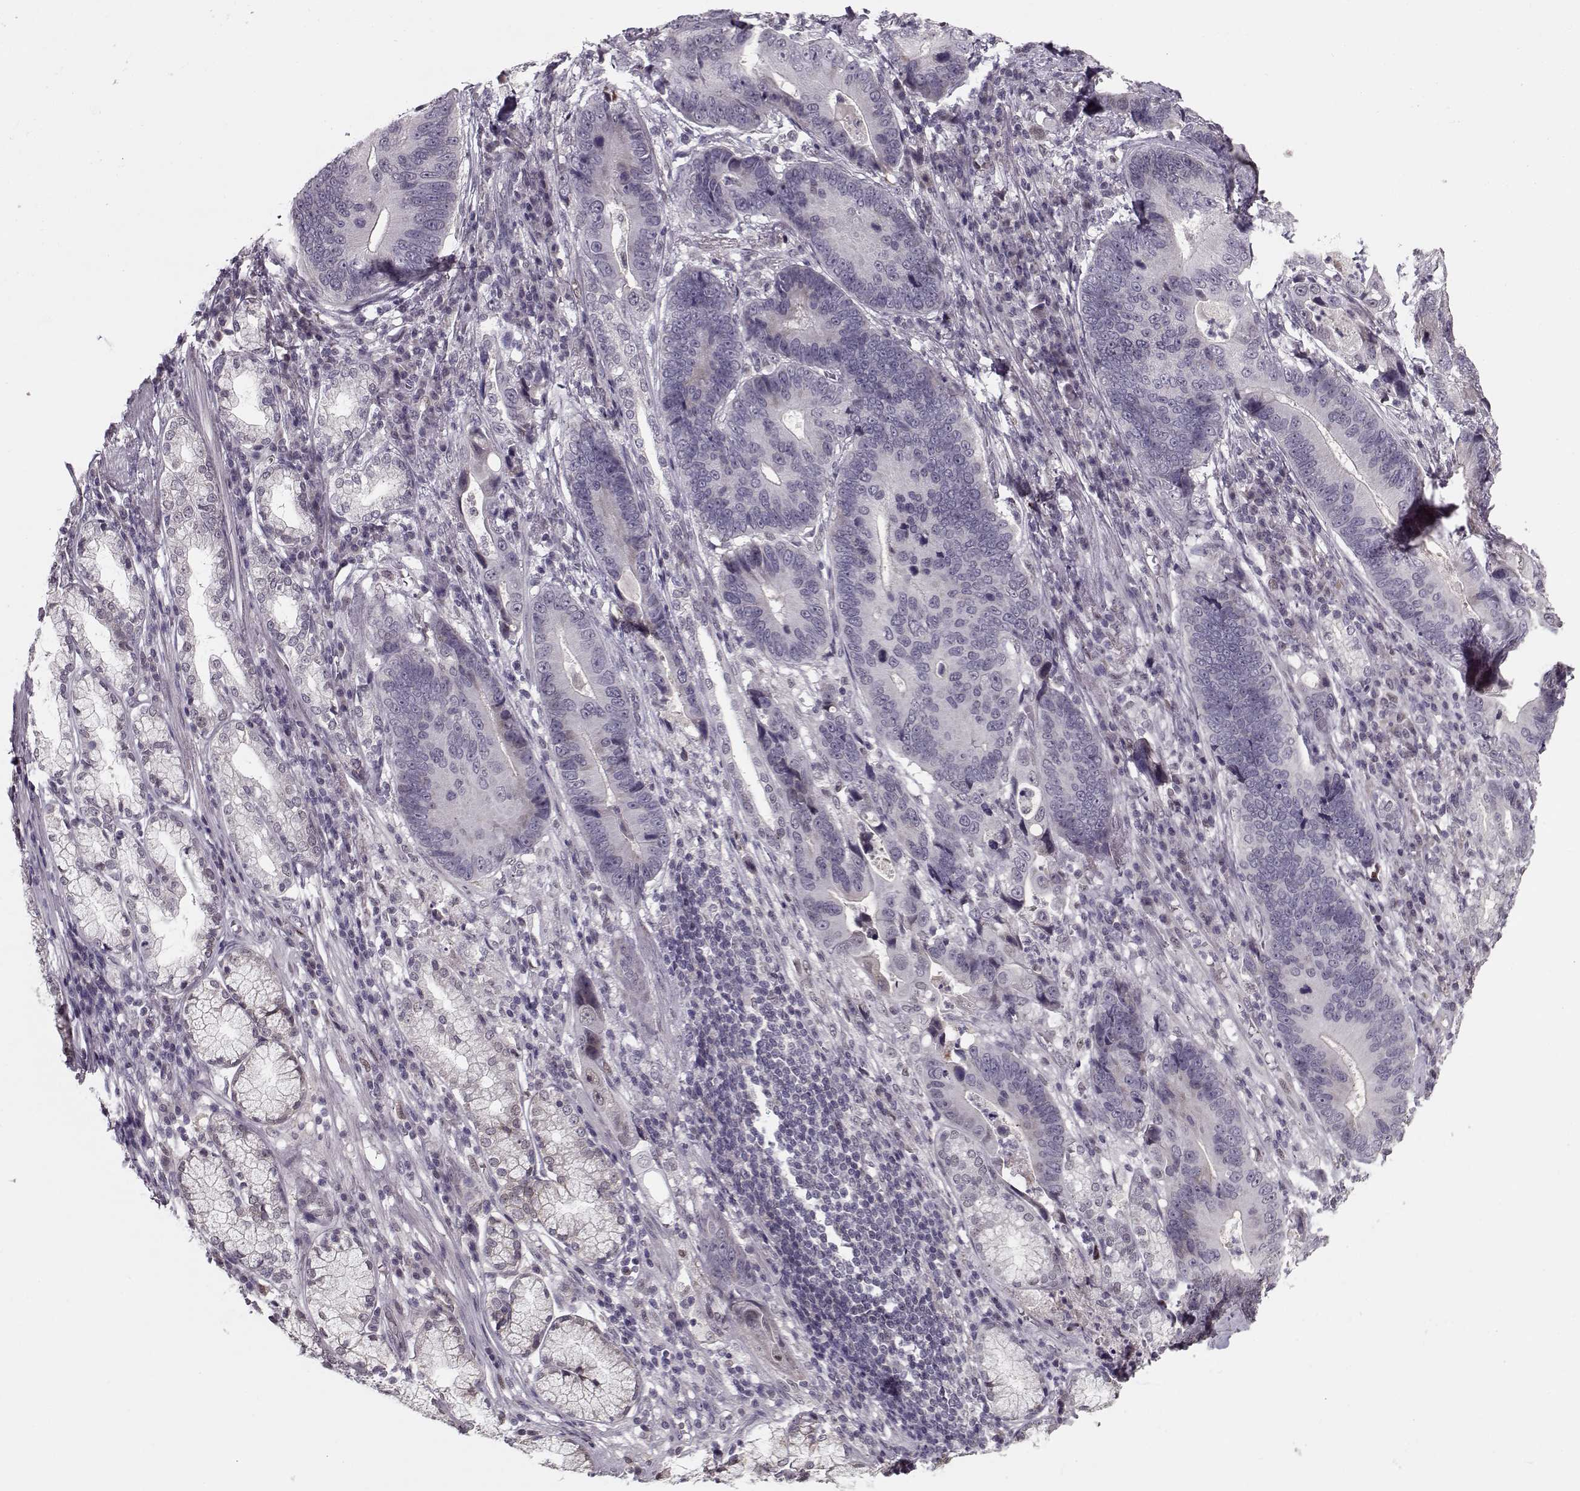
{"staining": {"intensity": "negative", "quantity": "none", "location": "none"}, "tissue": "stomach cancer", "cell_type": "Tumor cells", "image_type": "cancer", "snomed": [{"axis": "morphology", "description": "Adenocarcinoma, NOS"}, {"axis": "topography", "description": "Stomach"}], "caption": "DAB immunohistochemical staining of human adenocarcinoma (stomach) demonstrates no significant staining in tumor cells.", "gene": "DNAI3", "patient": {"sex": "male", "age": 84}}